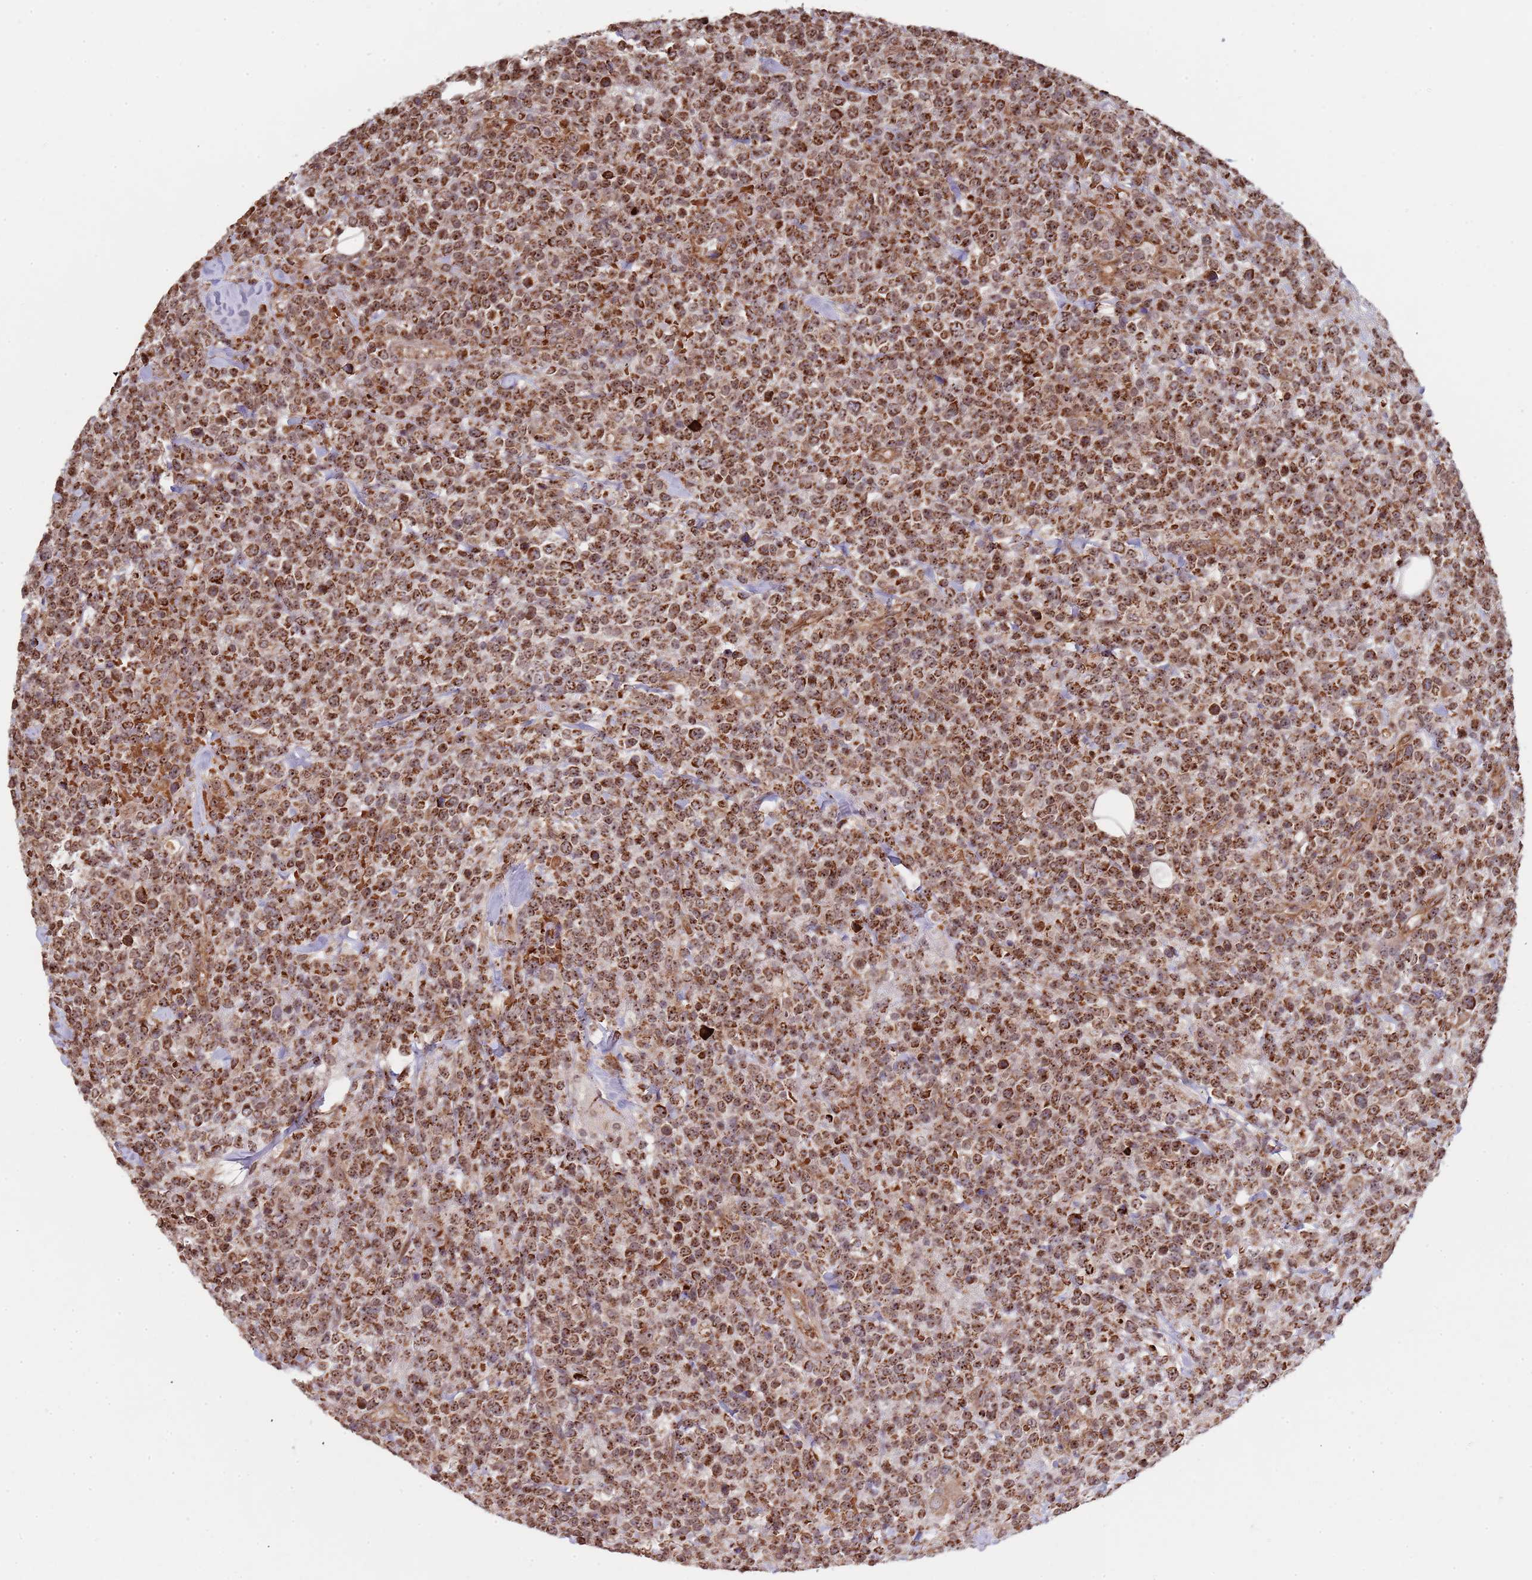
{"staining": {"intensity": "moderate", "quantity": ">75%", "location": "cytoplasmic/membranous"}, "tissue": "lymphoma", "cell_type": "Tumor cells", "image_type": "cancer", "snomed": [{"axis": "morphology", "description": "Malignant lymphoma, non-Hodgkin's type, High grade"}, {"axis": "topography", "description": "Colon"}], "caption": "High-grade malignant lymphoma, non-Hodgkin's type was stained to show a protein in brown. There is medium levels of moderate cytoplasmic/membranous expression in about >75% of tumor cells.", "gene": "DCHS1", "patient": {"sex": "female", "age": 53}}